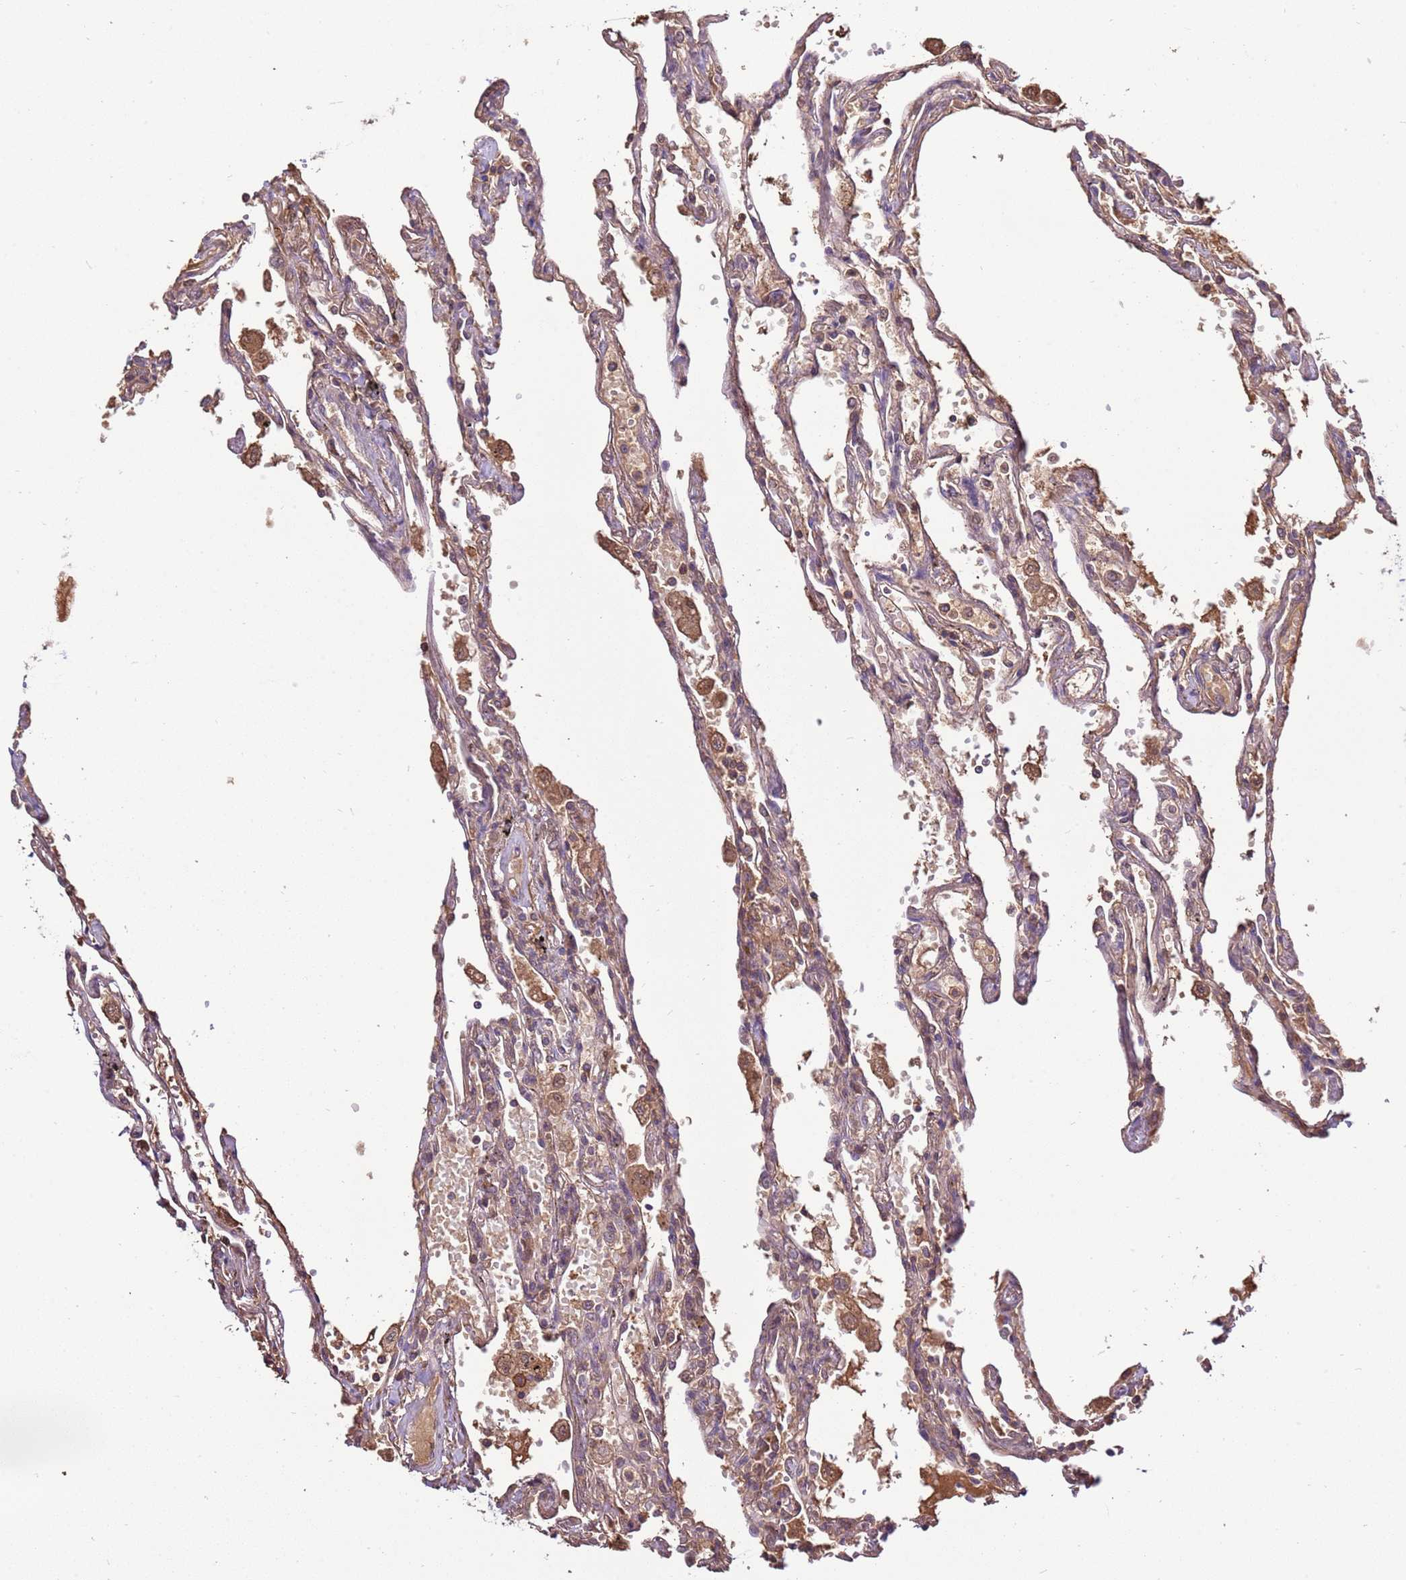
{"staining": {"intensity": "moderate", "quantity": "25%-75%", "location": "cytoplasmic/membranous"}, "tissue": "lung", "cell_type": "Alveolar cells", "image_type": "normal", "snomed": [{"axis": "morphology", "description": "Normal tissue, NOS"}, {"axis": "topography", "description": "Lung"}], "caption": "Immunohistochemical staining of benign lung demonstrates medium levels of moderate cytoplasmic/membranous positivity in about 25%-75% of alveolar cells.", "gene": "ZNF624", "patient": {"sex": "female", "age": 67}}